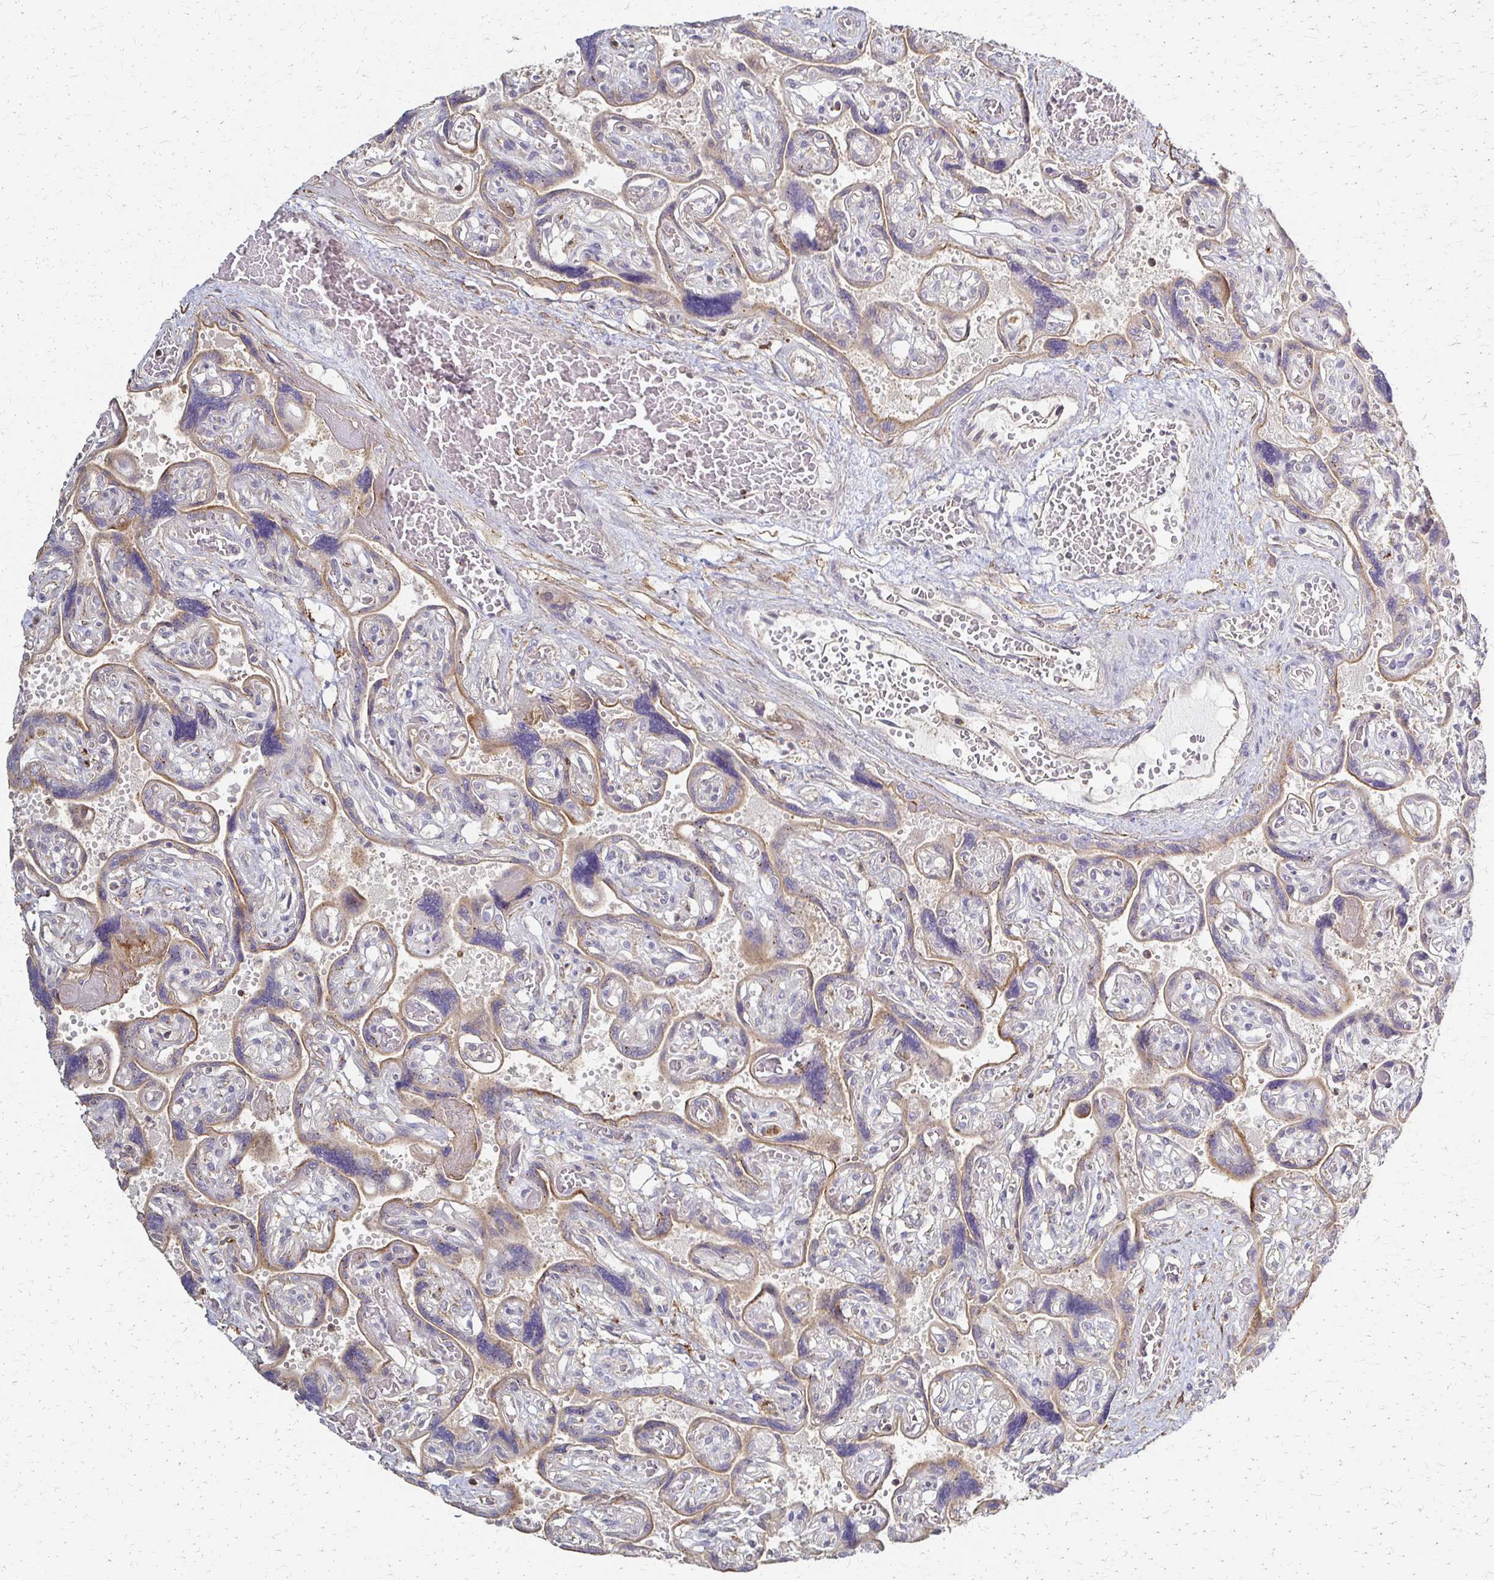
{"staining": {"intensity": "negative", "quantity": "none", "location": "none"}, "tissue": "placenta", "cell_type": "Decidual cells", "image_type": "normal", "snomed": [{"axis": "morphology", "description": "Normal tissue, NOS"}, {"axis": "topography", "description": "Placenta"}], "caption": "This micrograph is of unremarkable placenta stained with IHC to label a protein in brown with the nuclei are counter-stained blue. There is no expression in decidual cells. Nuclei are stained in blue.", "gene": "C1QTNF7", "patient": {"sex": "female", "age": 32}}